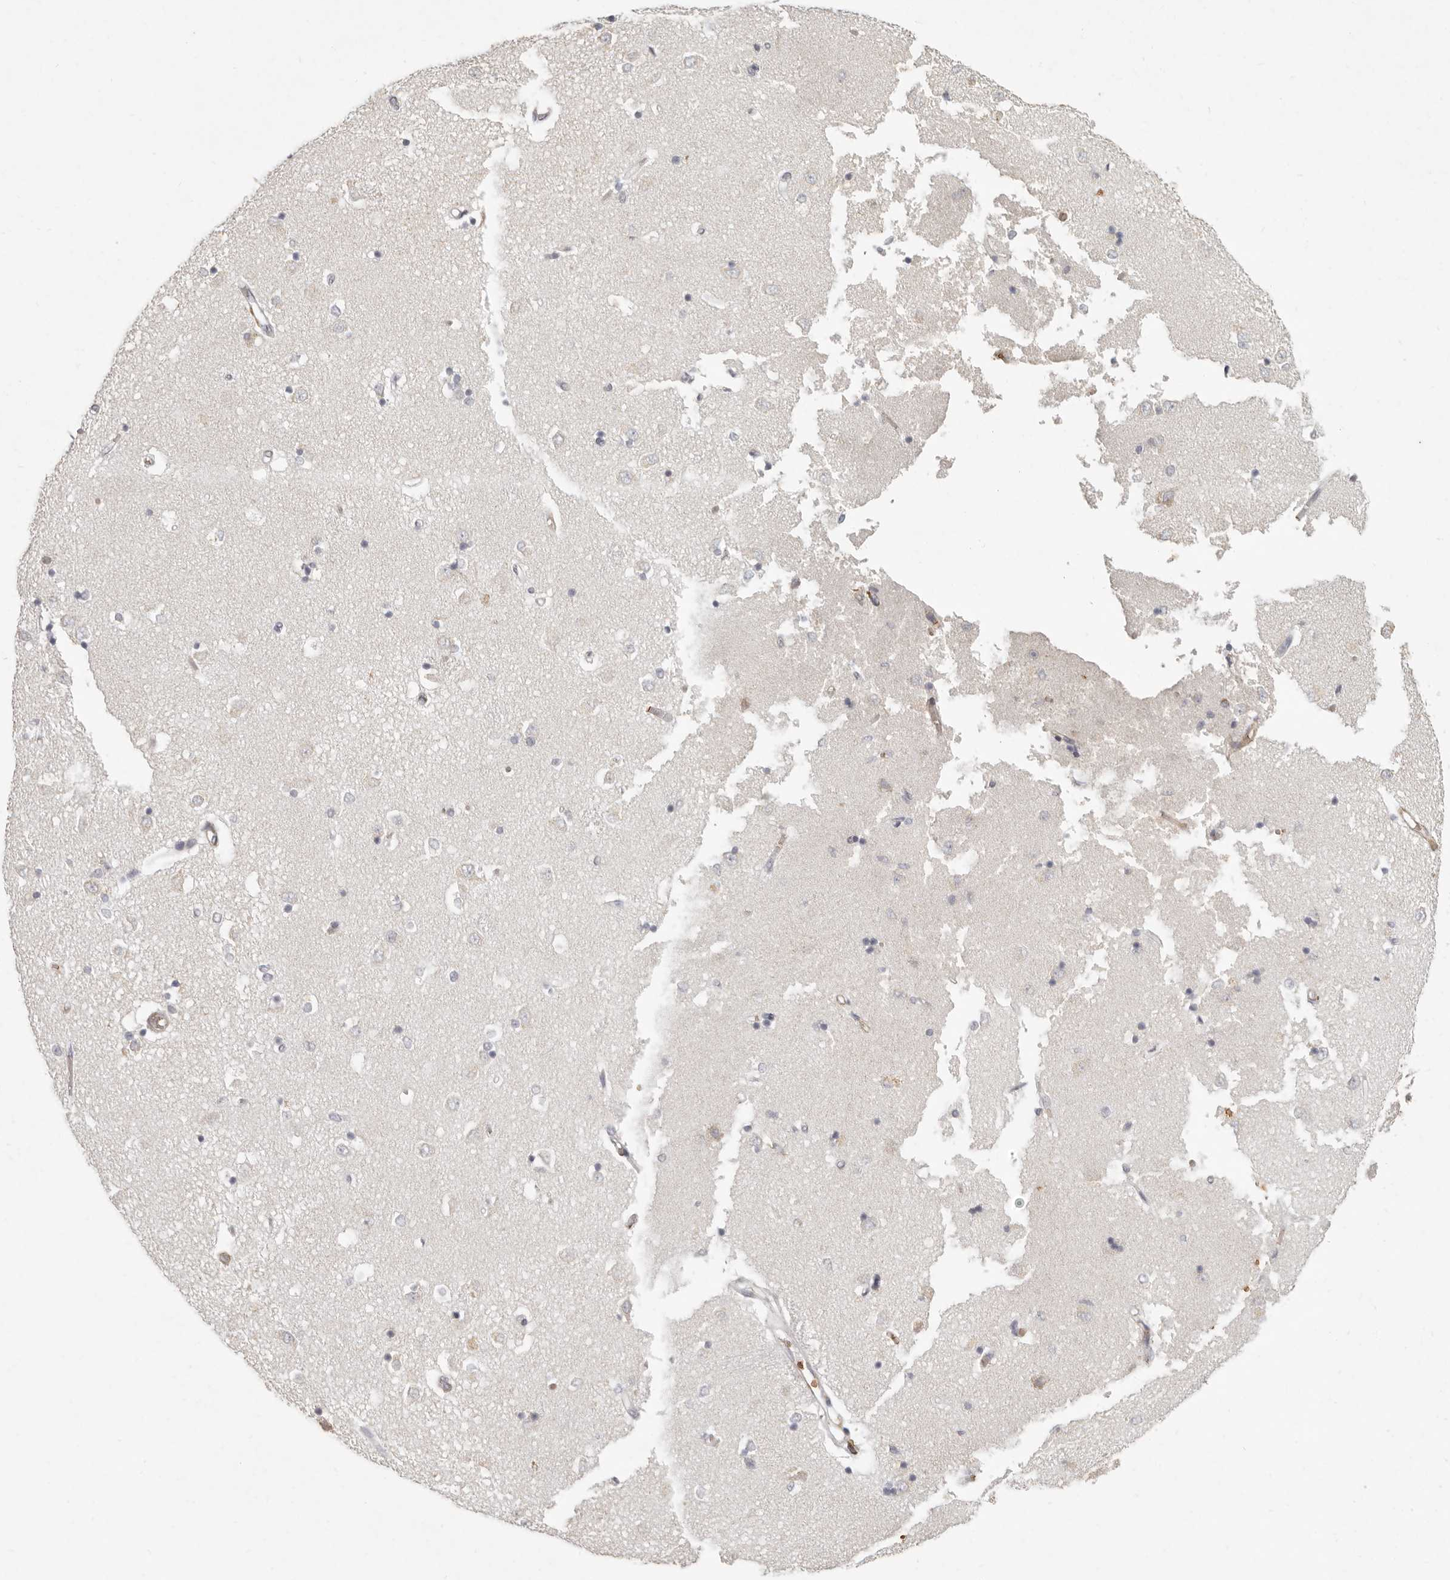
{"staining": {"intensity": "negative", "quantity": "none", "location": "none"}, "tissue": "caudate", "cell_type": "Glial cells", "image_type": "normal", "snomed": [{"axis": "morphology", "description": "Normal tissue, NOS"}, {"axis": "topography", "description": "Lateral ventricle wall"}], "caption": "High power microscopy image of an IHC histopathology image of benign caudate, revealing no significant expression in glial cells. (DAB (3,3'-diaminobenzidine) IHC visualized using brightfield microscopy, high magnification).", "gene": "NIBAN1", "patient": {"sex": "male", "age": 45}}